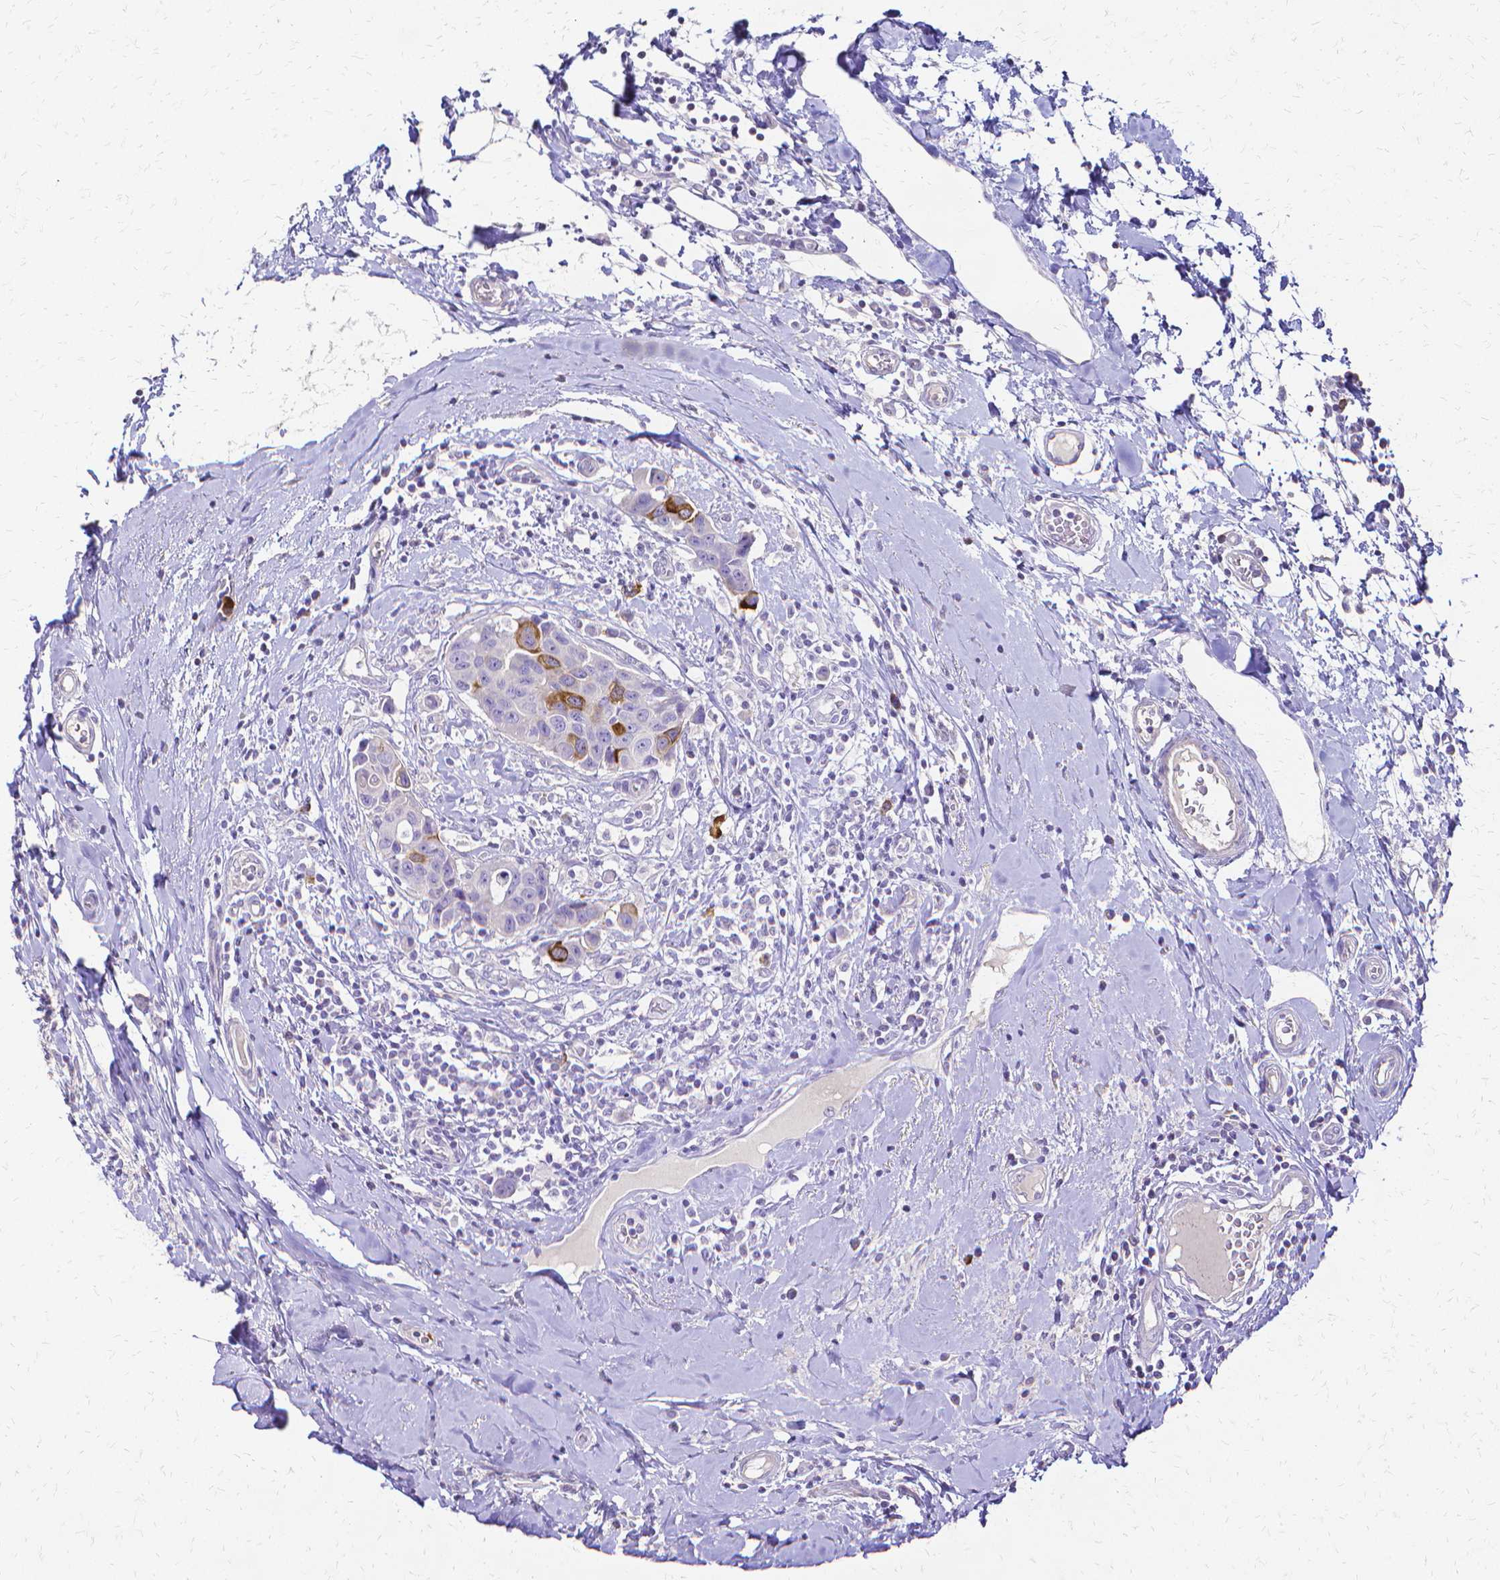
{"staining": {"intensity": "moderate", "quantity": "<25%", "location": "cytoplasmic/membranous"}, "tissue": "breast cancer", "cell_type": "Tumor cells", "image_type": "cancer", "snomed": [{"axis": "morphology", "description": "Duct carcinoma"}, {"axis": "topography", "description": "Breast"}], "caption": "This image exhibits breast cancer (invasive ductal carcinoma) stained with IHC to label a protein in brown. The cytoplasmic/membranous of tumor cells show moderate positivity for the protein. Nuclei are counter-stained blue.", "gene": "CCNB1", "patient": {"sex": "female", "age": 24}}